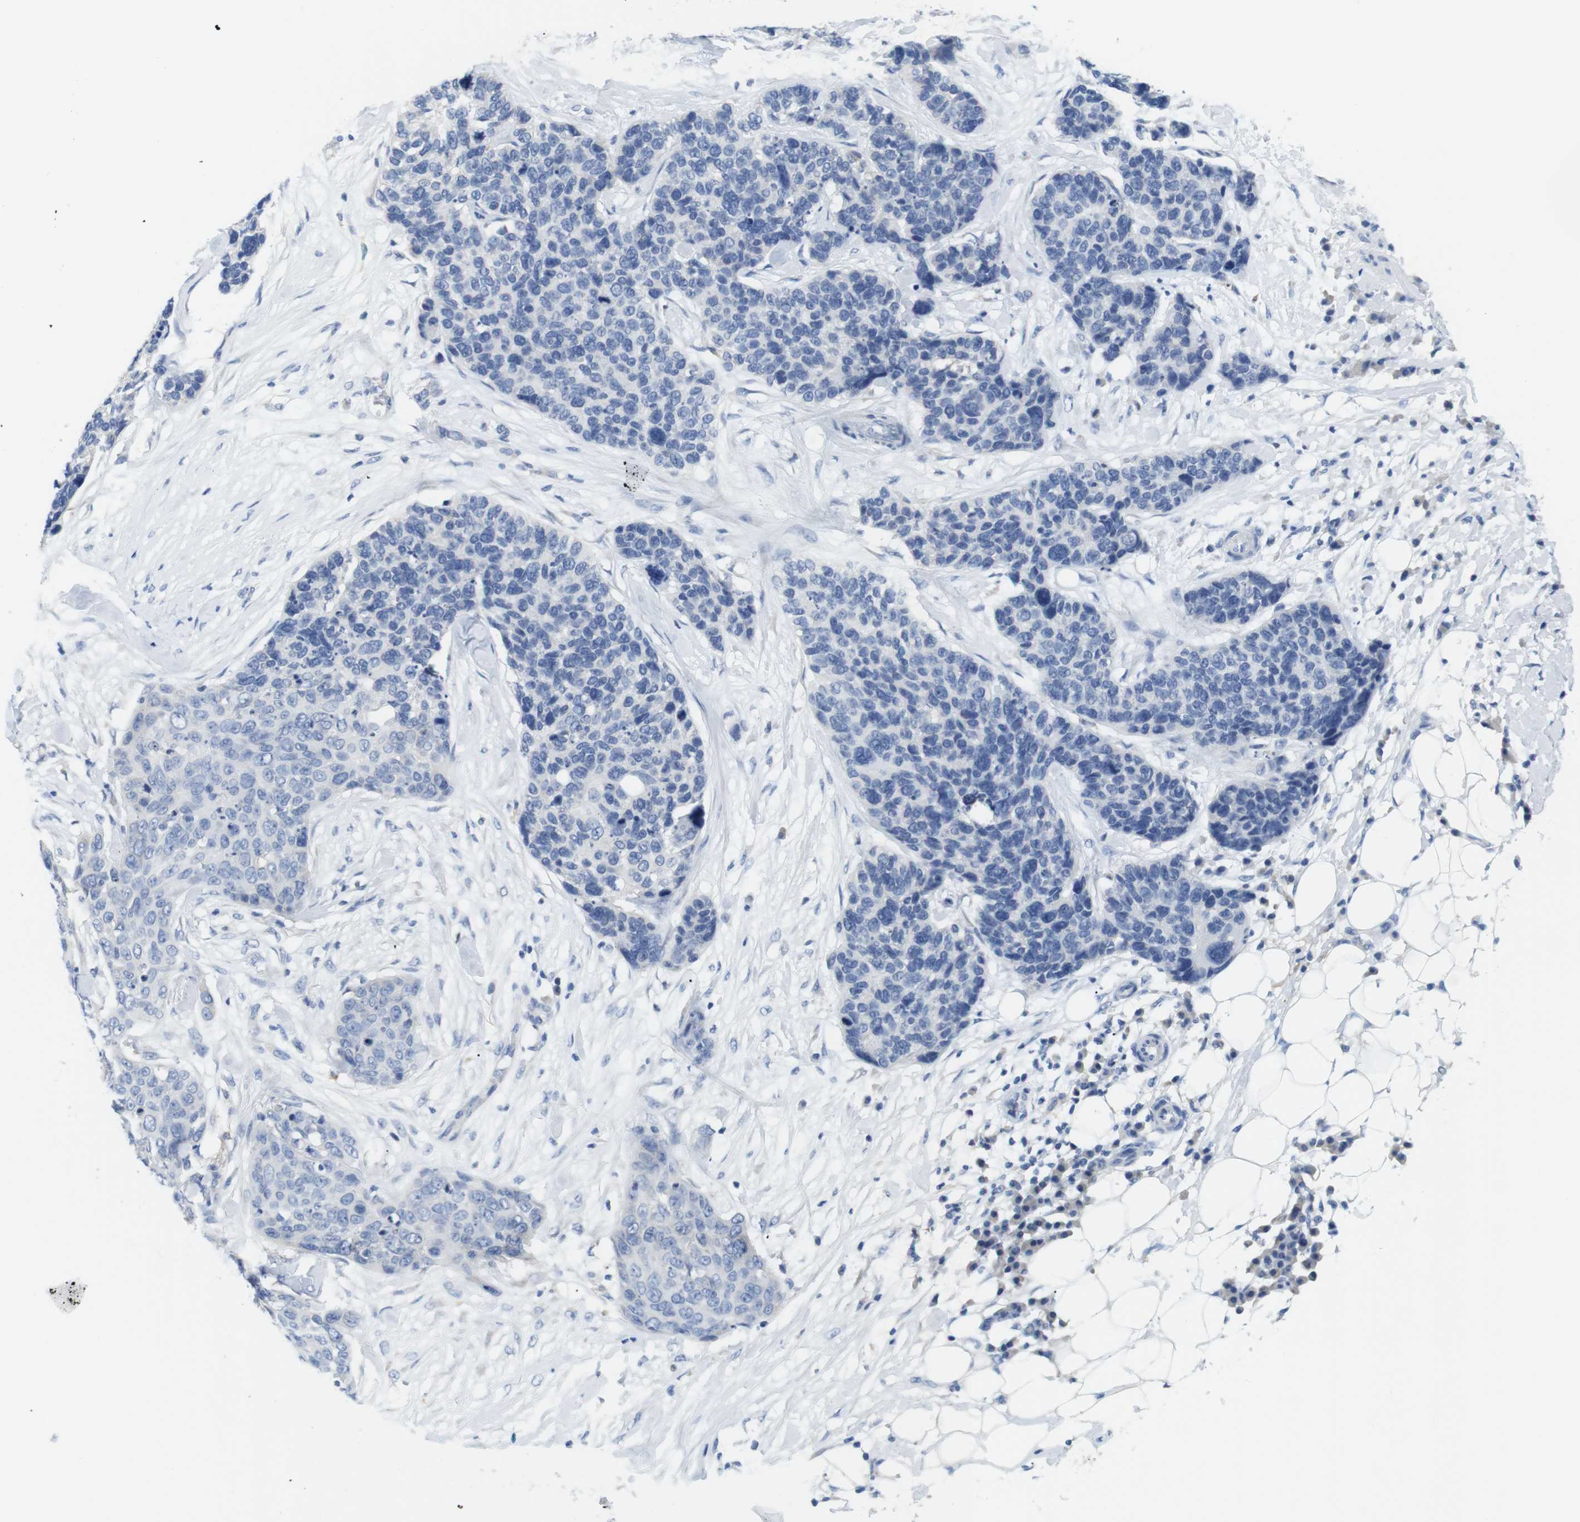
{"staining": {"intensity": "negative", "quantity": "none", "location": "none"}, "tissue": "skin cancer", "cell_type": "Tumor cells", "image_type": "cancer", "snomed": [{"axis": "morphology", "description": "Squamous cell carcinoma in situ, NOS"}, {"axis": "morphology", "description": "Squamous cell carcinoma, NOS"}, {"axis": "topography", "description": "Skin"}], "caption": "IHC of human squamous cell carcinoma in situ (skin) shows no positivity in tumor cells.", "gene": "NEBL", "patient": {"sex": "male", "age": 93}}